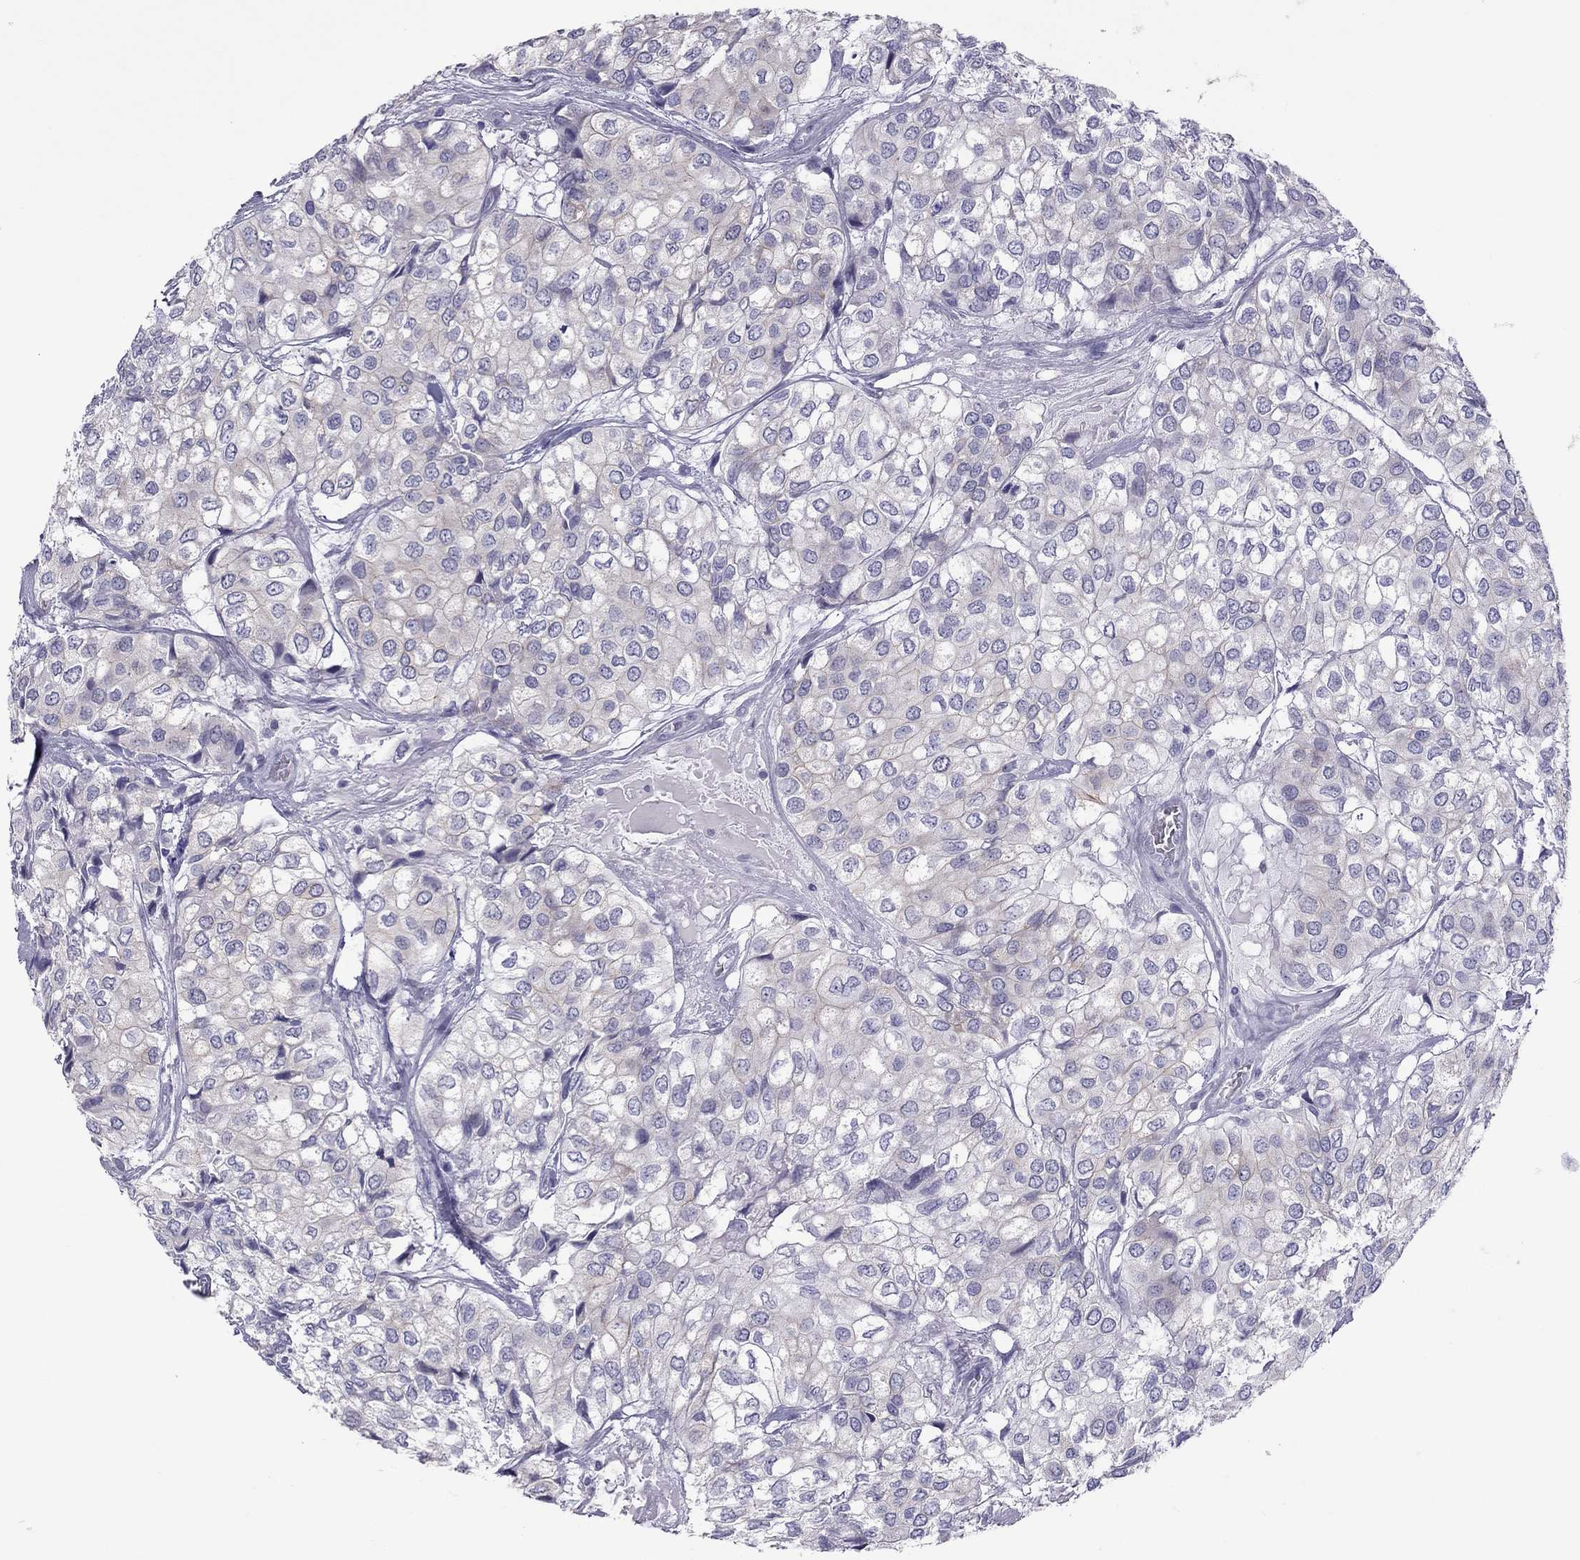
{"staining": {"intensity": "negative", "quantity": "none", "location": "none"}, "tissue": "urothelial cancer", "cell_type": "Tumor cells", "image_type": "cancer", "snomed": [{"axis": "morphology", "description": "Urothelial carcinoma, High grade"}, {"axis": "topography", "description": "Urinary bladder"}], "caption": "There is no significant positivity in tumor cells of urothelial carcinoma (high-grade).", "gene": "TEX14", "patient": {"sex": "male", "age": 73}}